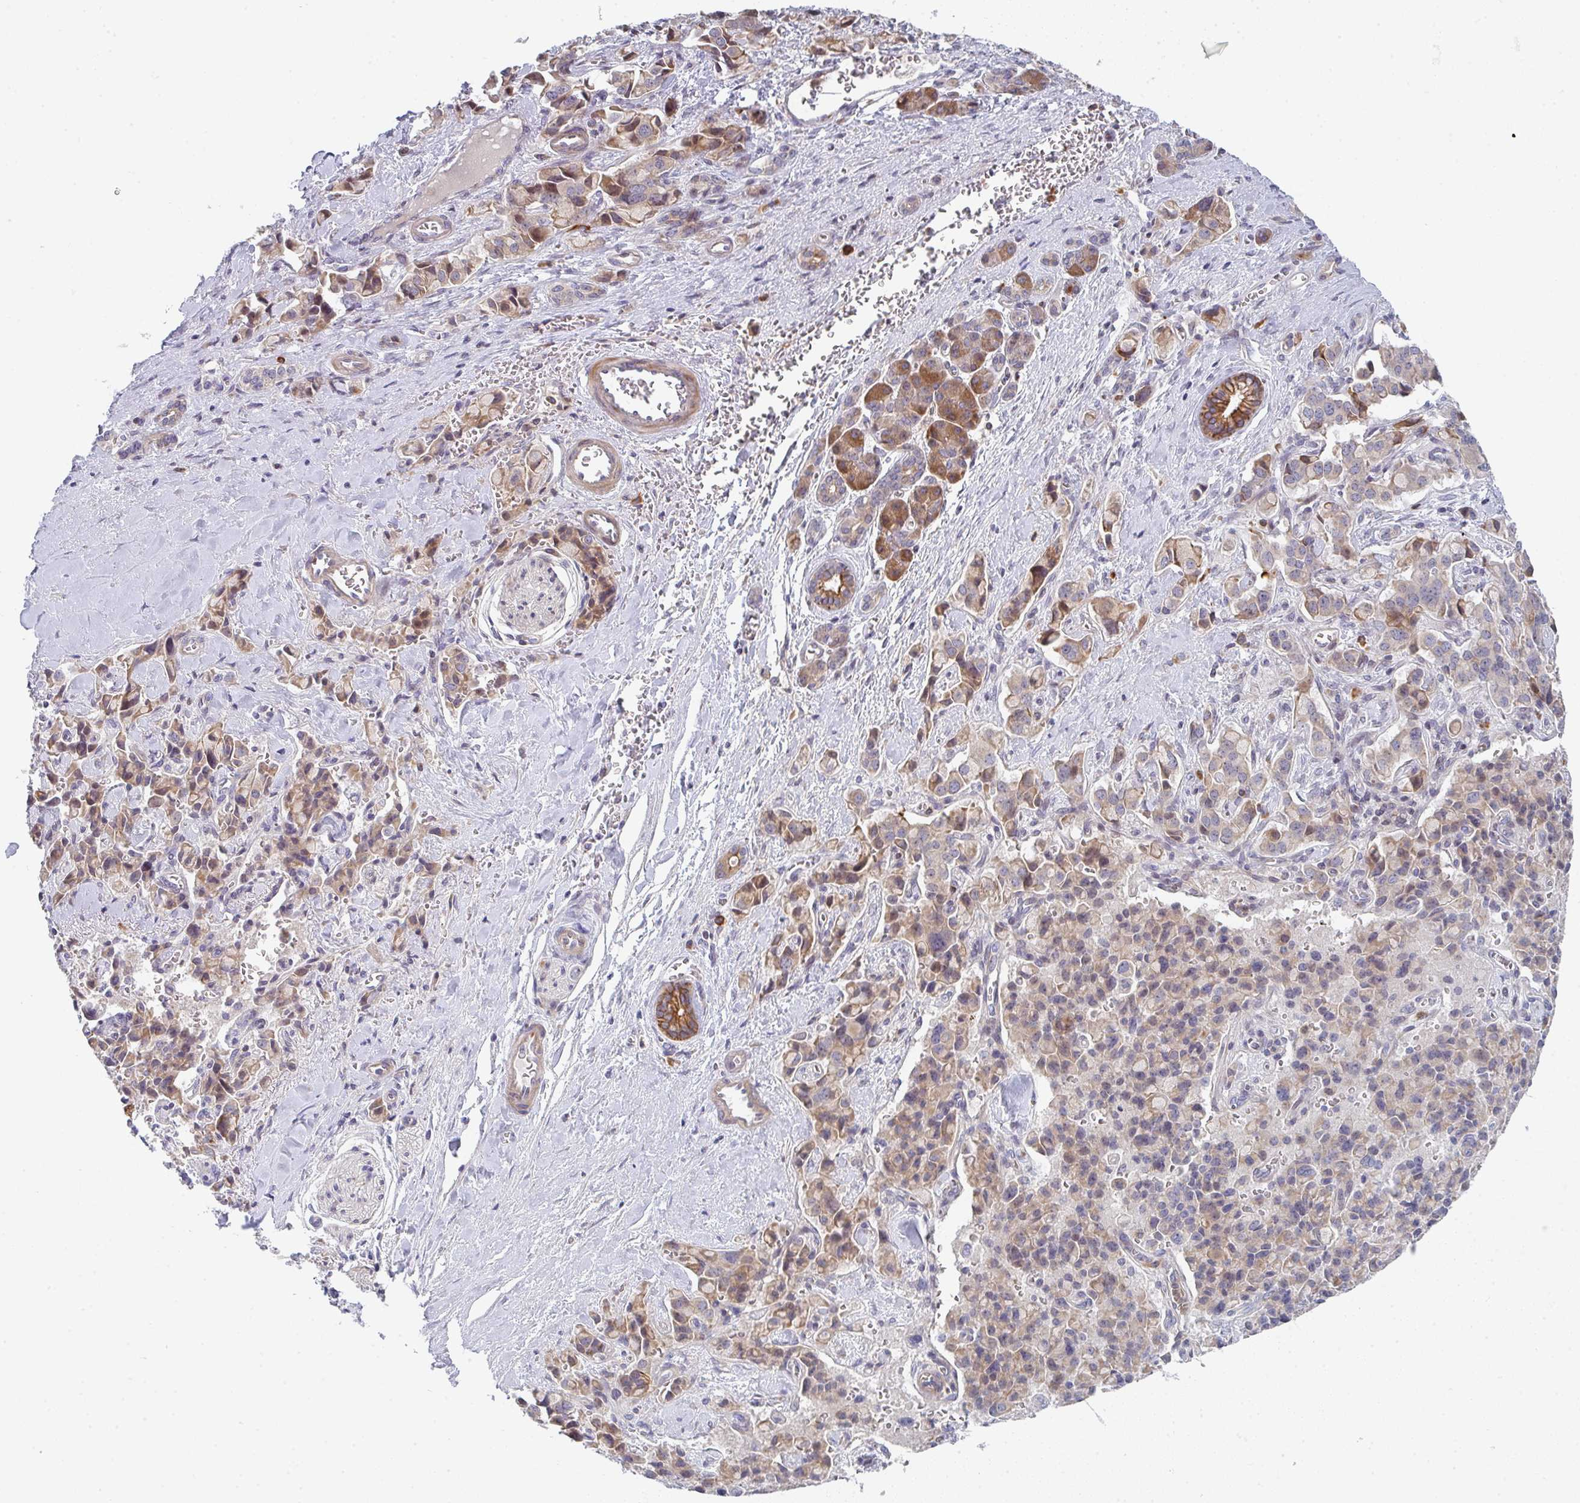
{"staining": {"intensity": "moderate", "quantity": "25%-75%", "location": "cytoplasmic/membranous"}, "tissue": "pancreatic cancer", "cell_type": "Tumor cells", "image_type": "cancer", "snomed": [{"axis": "morphology", "description": "Adenocarcinoma, NOS"}, {"axis": "topography", "description": "Pancreas"}], "caption": "High-power microscopy captured an IHC photomicrograph of pancreatic adenocarcinoma, revealing moderate cytoplasmic/membranous expression in approximately 25%-75% of tumor cells. The protein of interest is stained brown, and the nuclei are stained in blue (DAB IHC with brightfield microscopy, high magnification).", "gene": "KLHL33", "patient": {"sex": "male", "age": 65}}